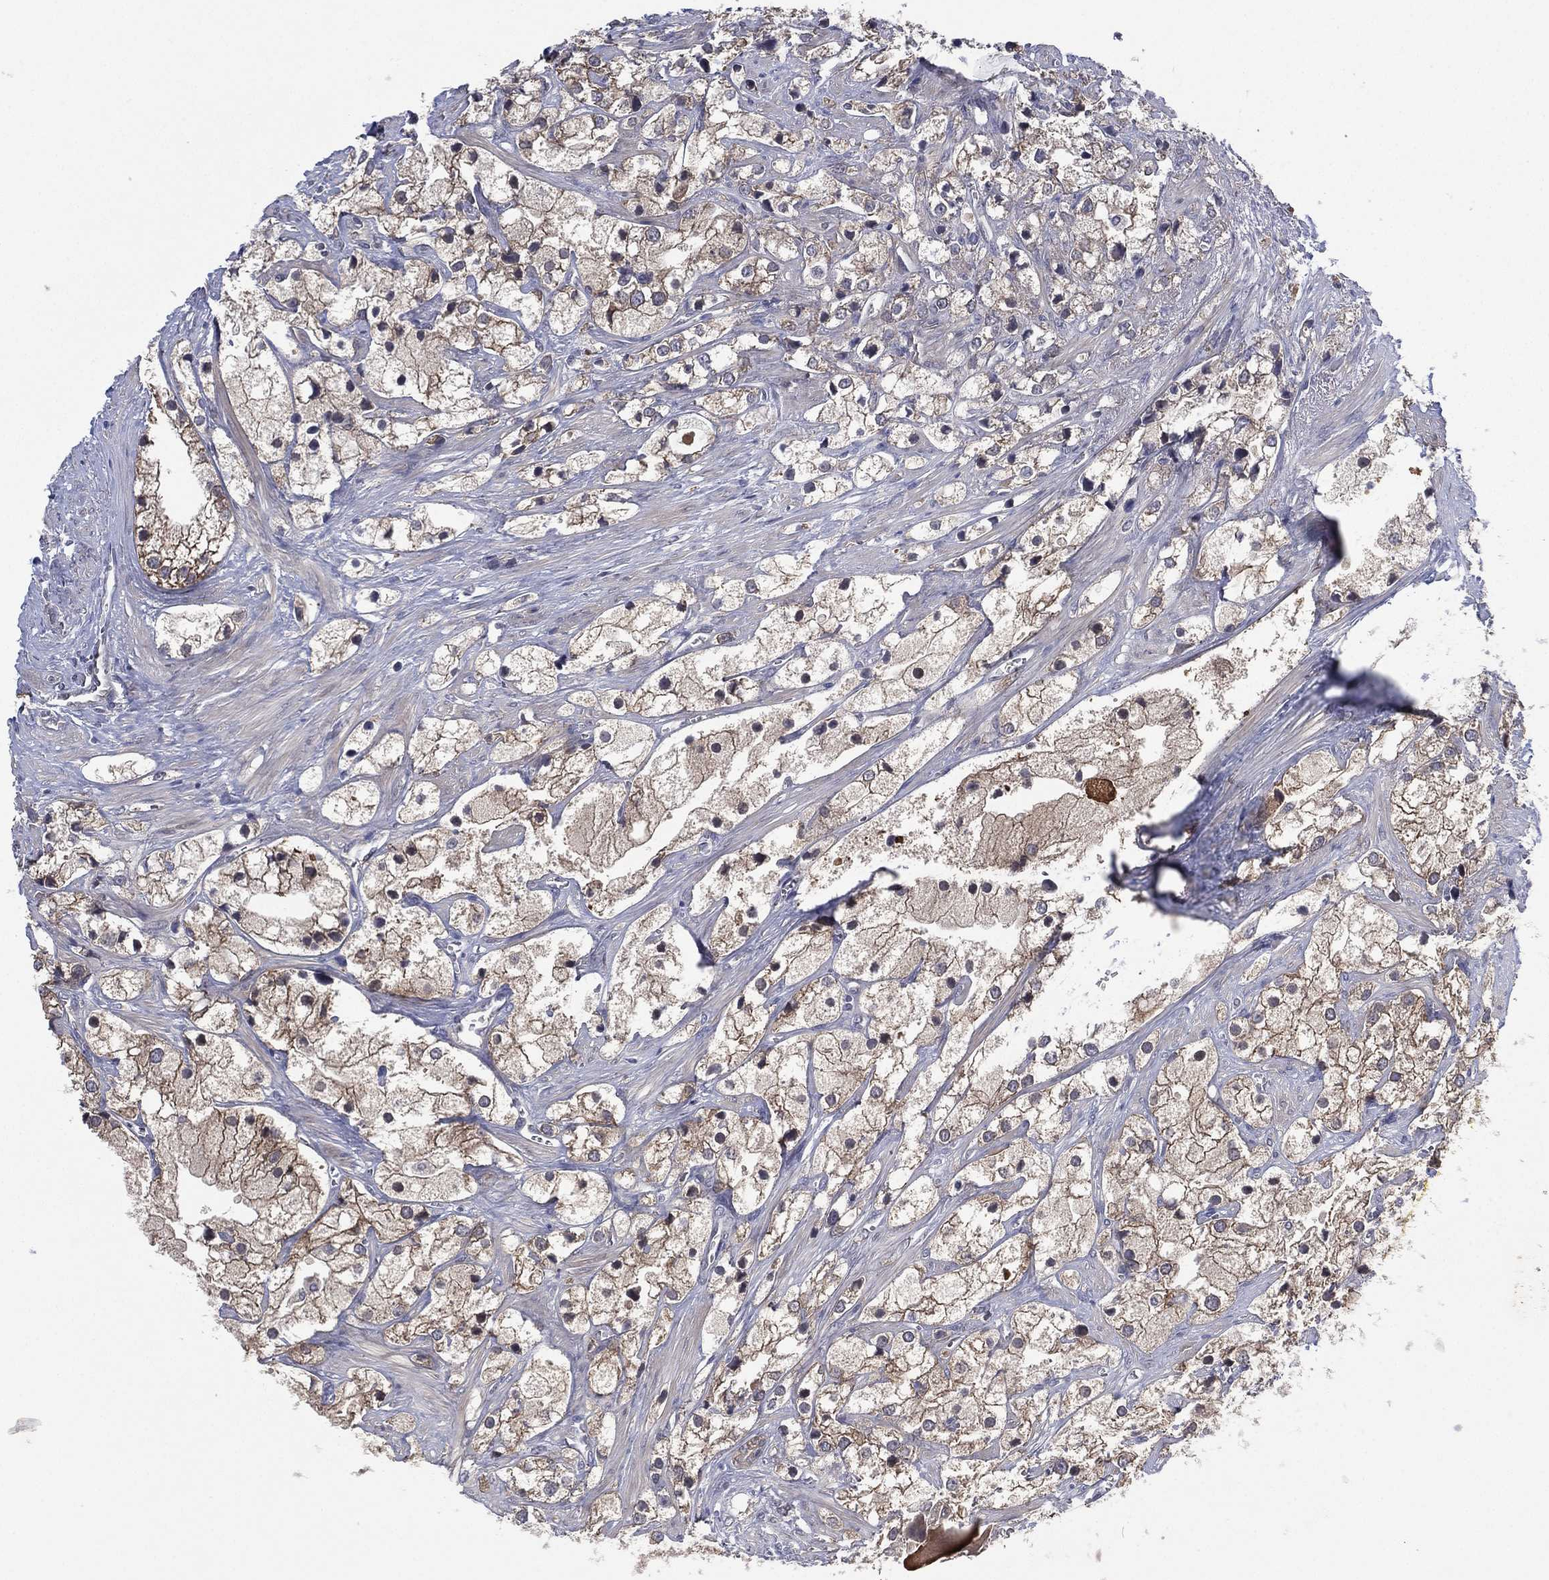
{"staining": {"intensity": "weak", "quantity": "25%-75%", "location": "cytoplasmic/membranous"}, "tissue": "prostate cancer", "cell_type": "Tumor cells", "image_type": "cancer", "snomed": [{"axis": "morphology", "description": "Adenocarcinoma, NOS"}, {"axis": "topography", "description": "Prostate and seminal vesicle, NOS"}, {"axis": "topography", "description": "Prostate"}], "caption": "Prostate adenocarcinoma tissue exhibits weak cytoplasmic/membranous positivity in approximately 25%-75% of tumor cells, visualized by immunohistochemistry.", "gene": "MPP7", "patient": {"sex": "male", "age": 79}}